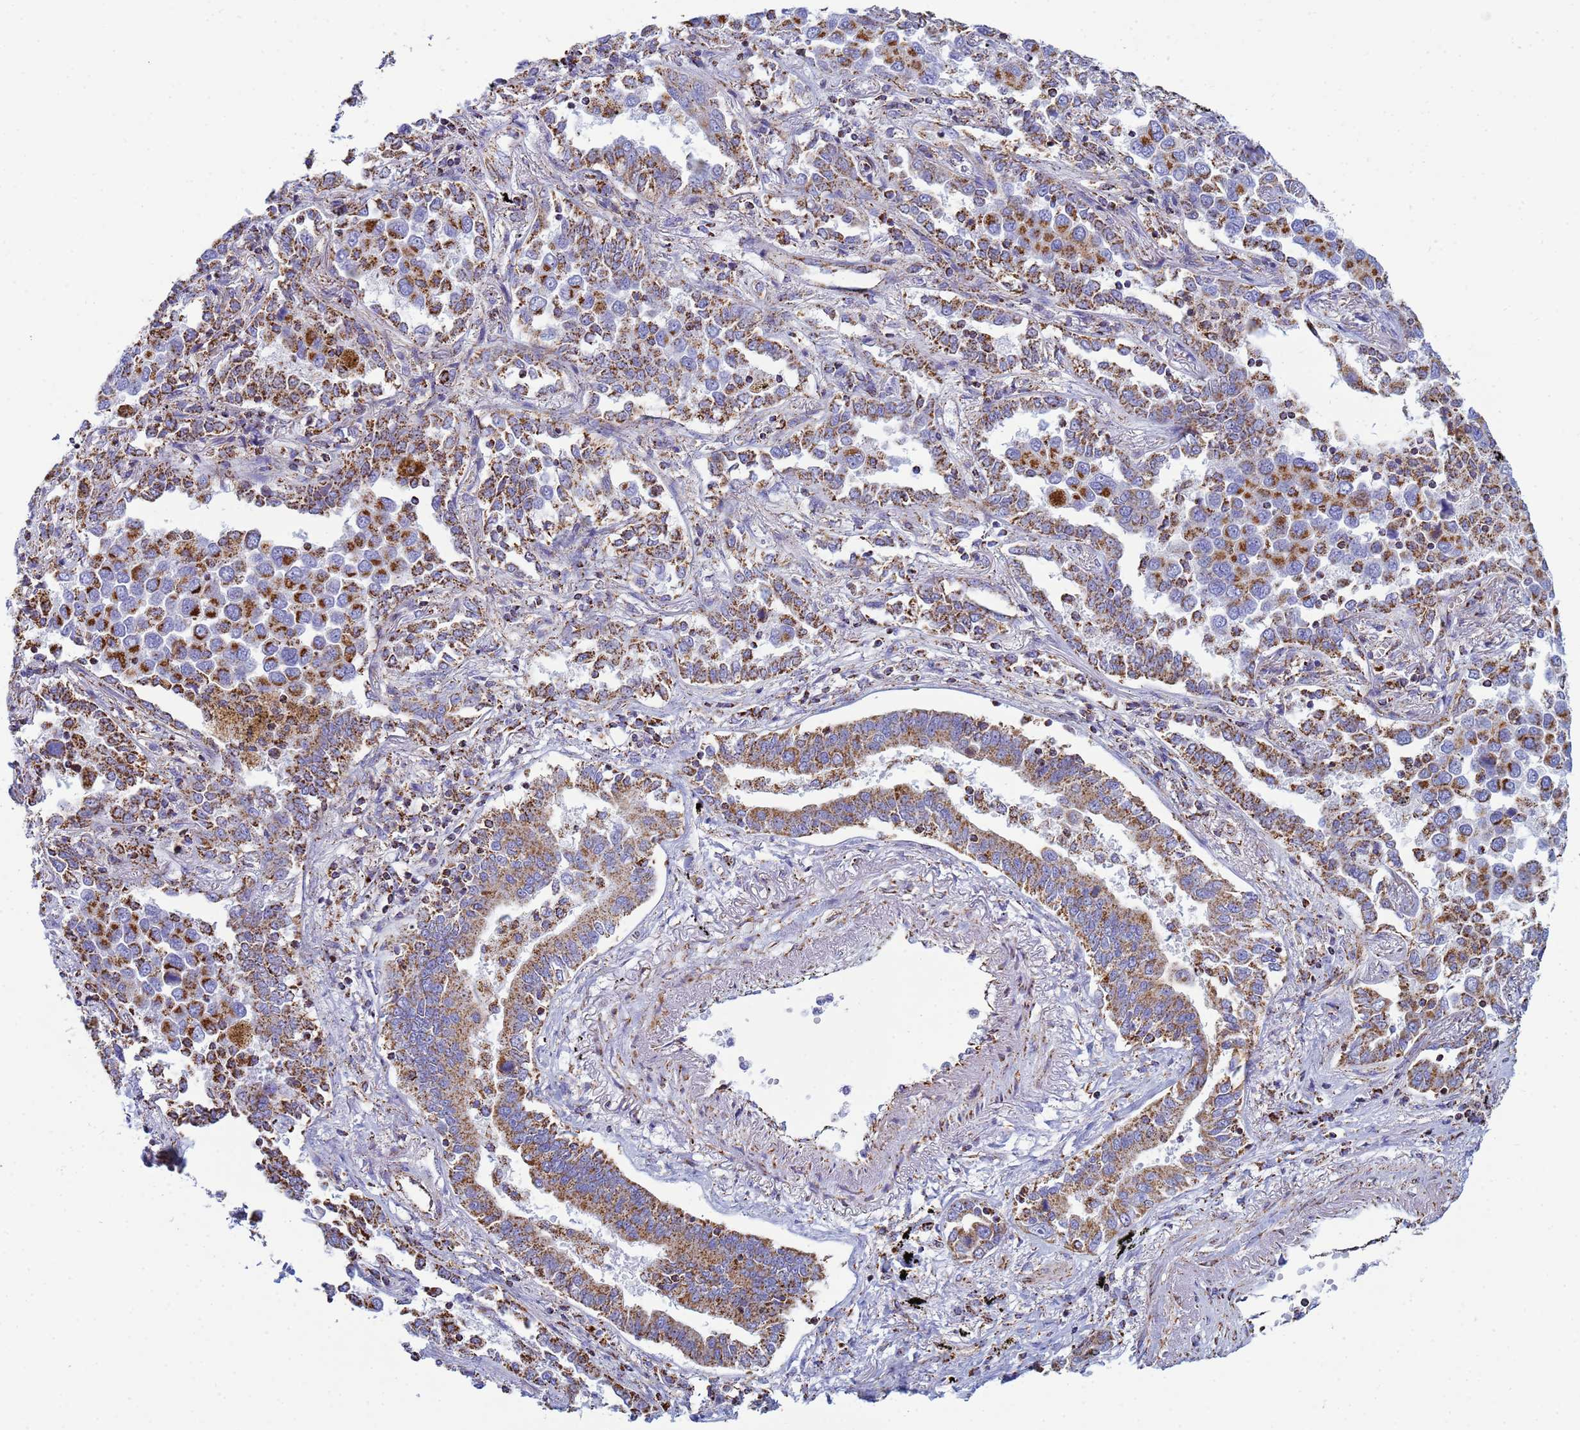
{"staining": {"intensity": "moderate", "quantity": ">75%", "location": "cytoplasmic/membranous"}, "tissue": "lung cancer", "cell_type": "Tumor cells", "image_type": "cancer", "snomed": [{"axis": "morphology", "description": "Adenocarcinoma, NOS"}, {"axis": "topography", "description": "Lung"}], "caption": "This image exhibits lung adenocarcinoma stained with immunohistochemistry to label a protein in brown. The cytoplasmic/membranous of tumor cells show moderate positivity for the protein. Nuclei are counter-stained blue.", "gene": "COQ4", "patient": {"sex": "male", "age": 67}}